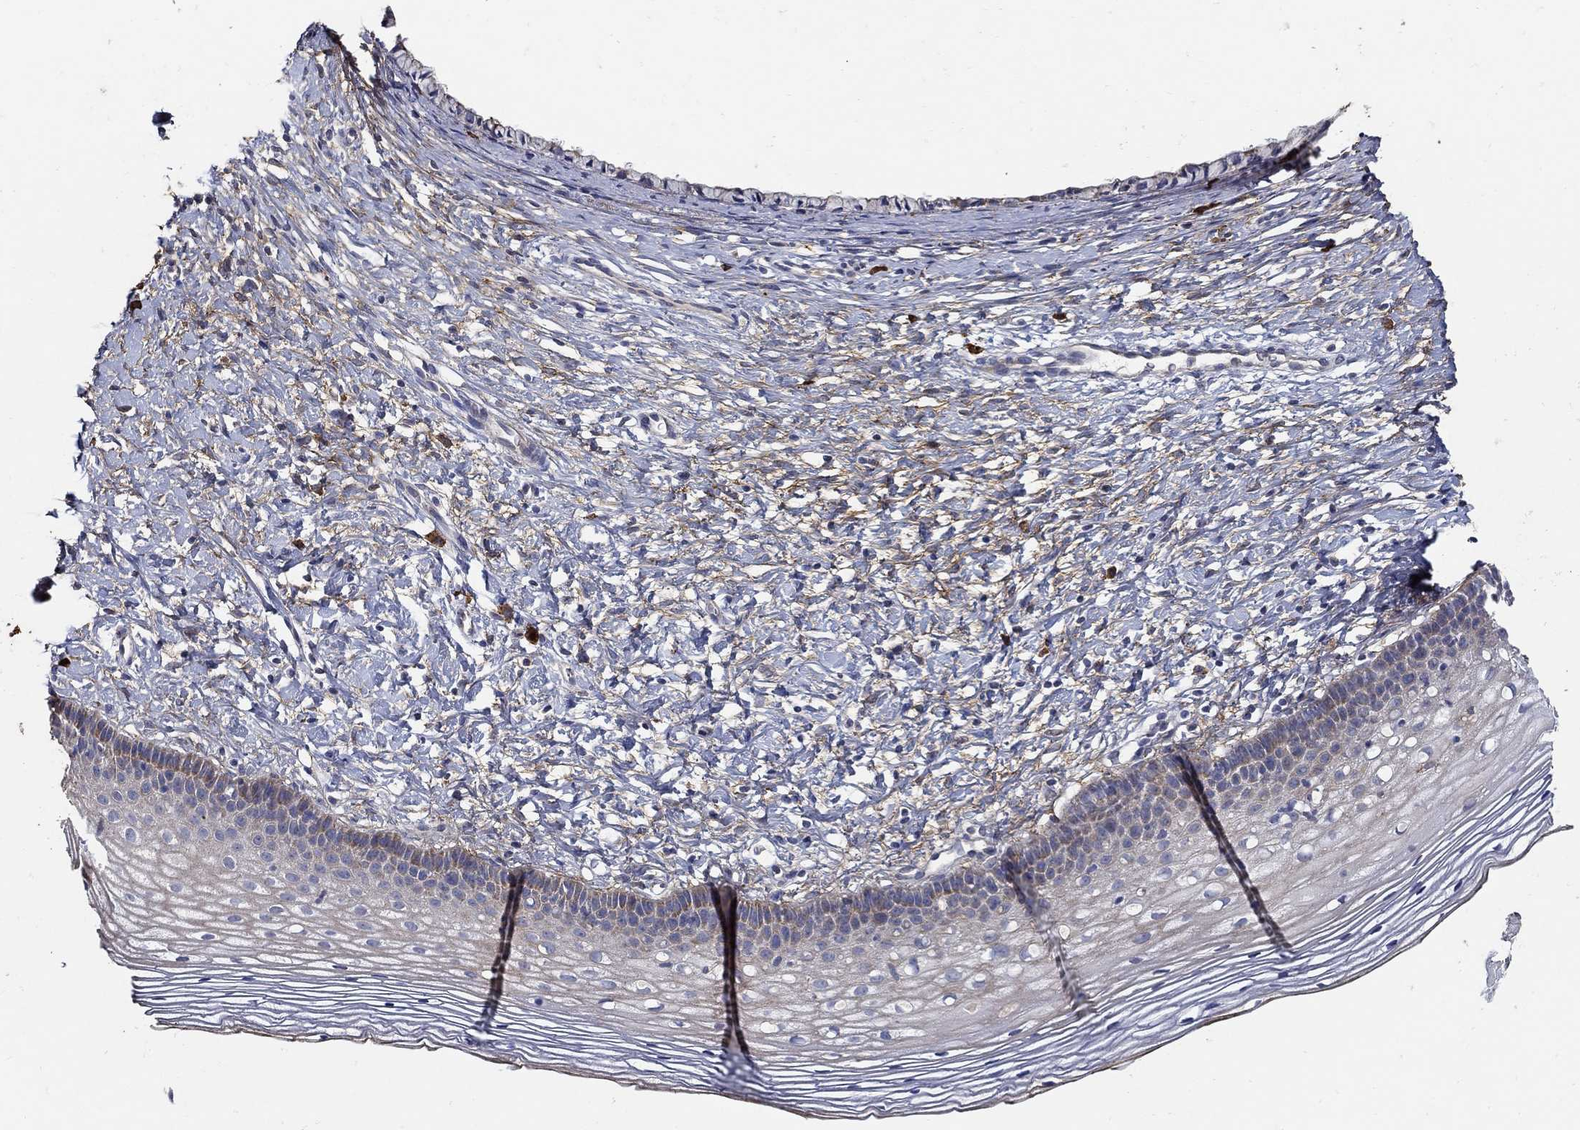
{"staining": {"intensity": "moderate", "quantity": "25%-75%", "location": "cytoplasmic/membranous"}, "tissue": "cervix", "cell_type": "Glandular cells", "image_type": "normal", "snomed": [{"axis": "morphology", "description": "Normal tissue, NOS"}, {"axis": "topography", "description": "Cervix"}], "caption": "Immunohistochemical staining of normal cervix reveals moderate cytoplasmic/membranous protein expression in approximately 25%-75% of glandular cells.", "gene": "EMILIN3", "patient": {"sex": "female", "age": 39}}